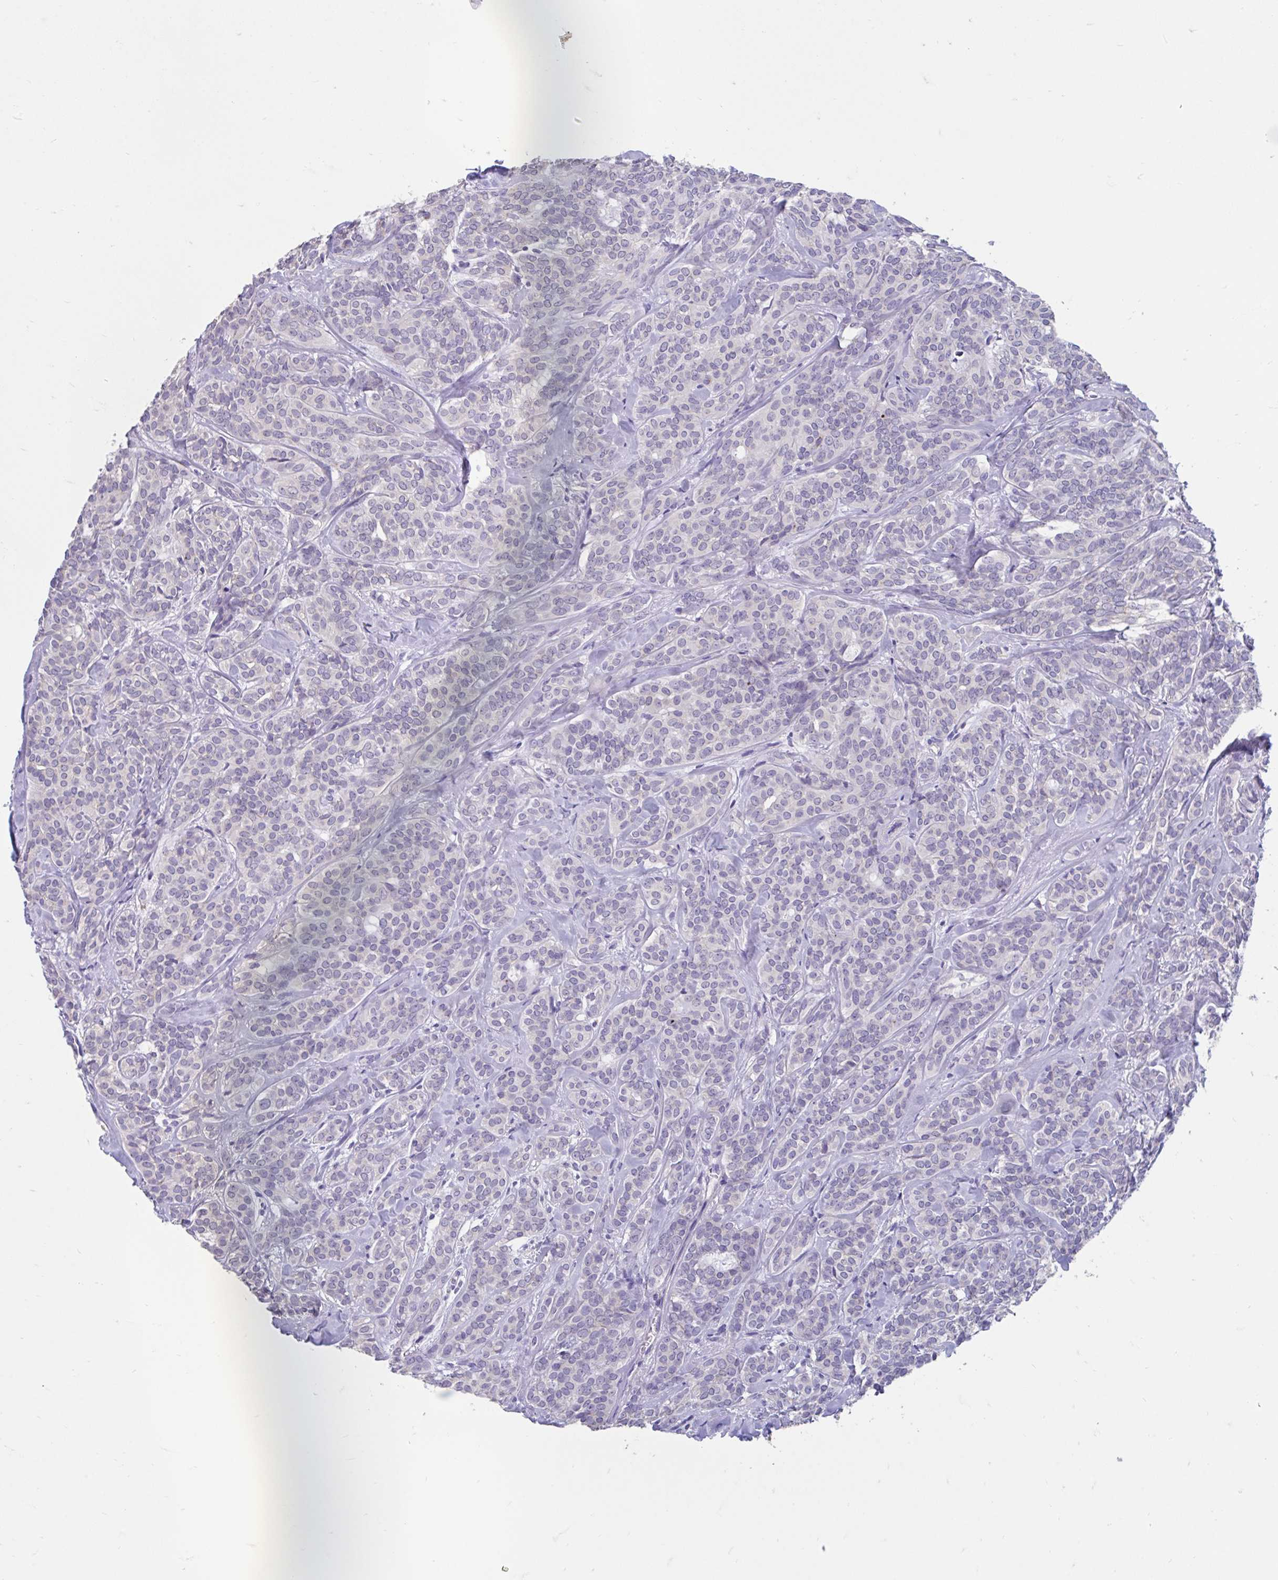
{"staining": {"intensity": "negative", "quantity": "none", "location": "none"}, "tissue": "head and neck cancer", "cell_type": "Tumor cells", "image_type": "cancer", "snomed": [{"axis": "morphology", "description": "Adenocarcinoma, NOS"}, {"axis": "topography", "description": "Head-Neck"}], "caption": "Adenocarcinoma (head and neck) stained for a protein using IHC exhibits no positivity tumor cells.", "gene": "GPR162", "patient": {"sex": "female", "age": 57}}